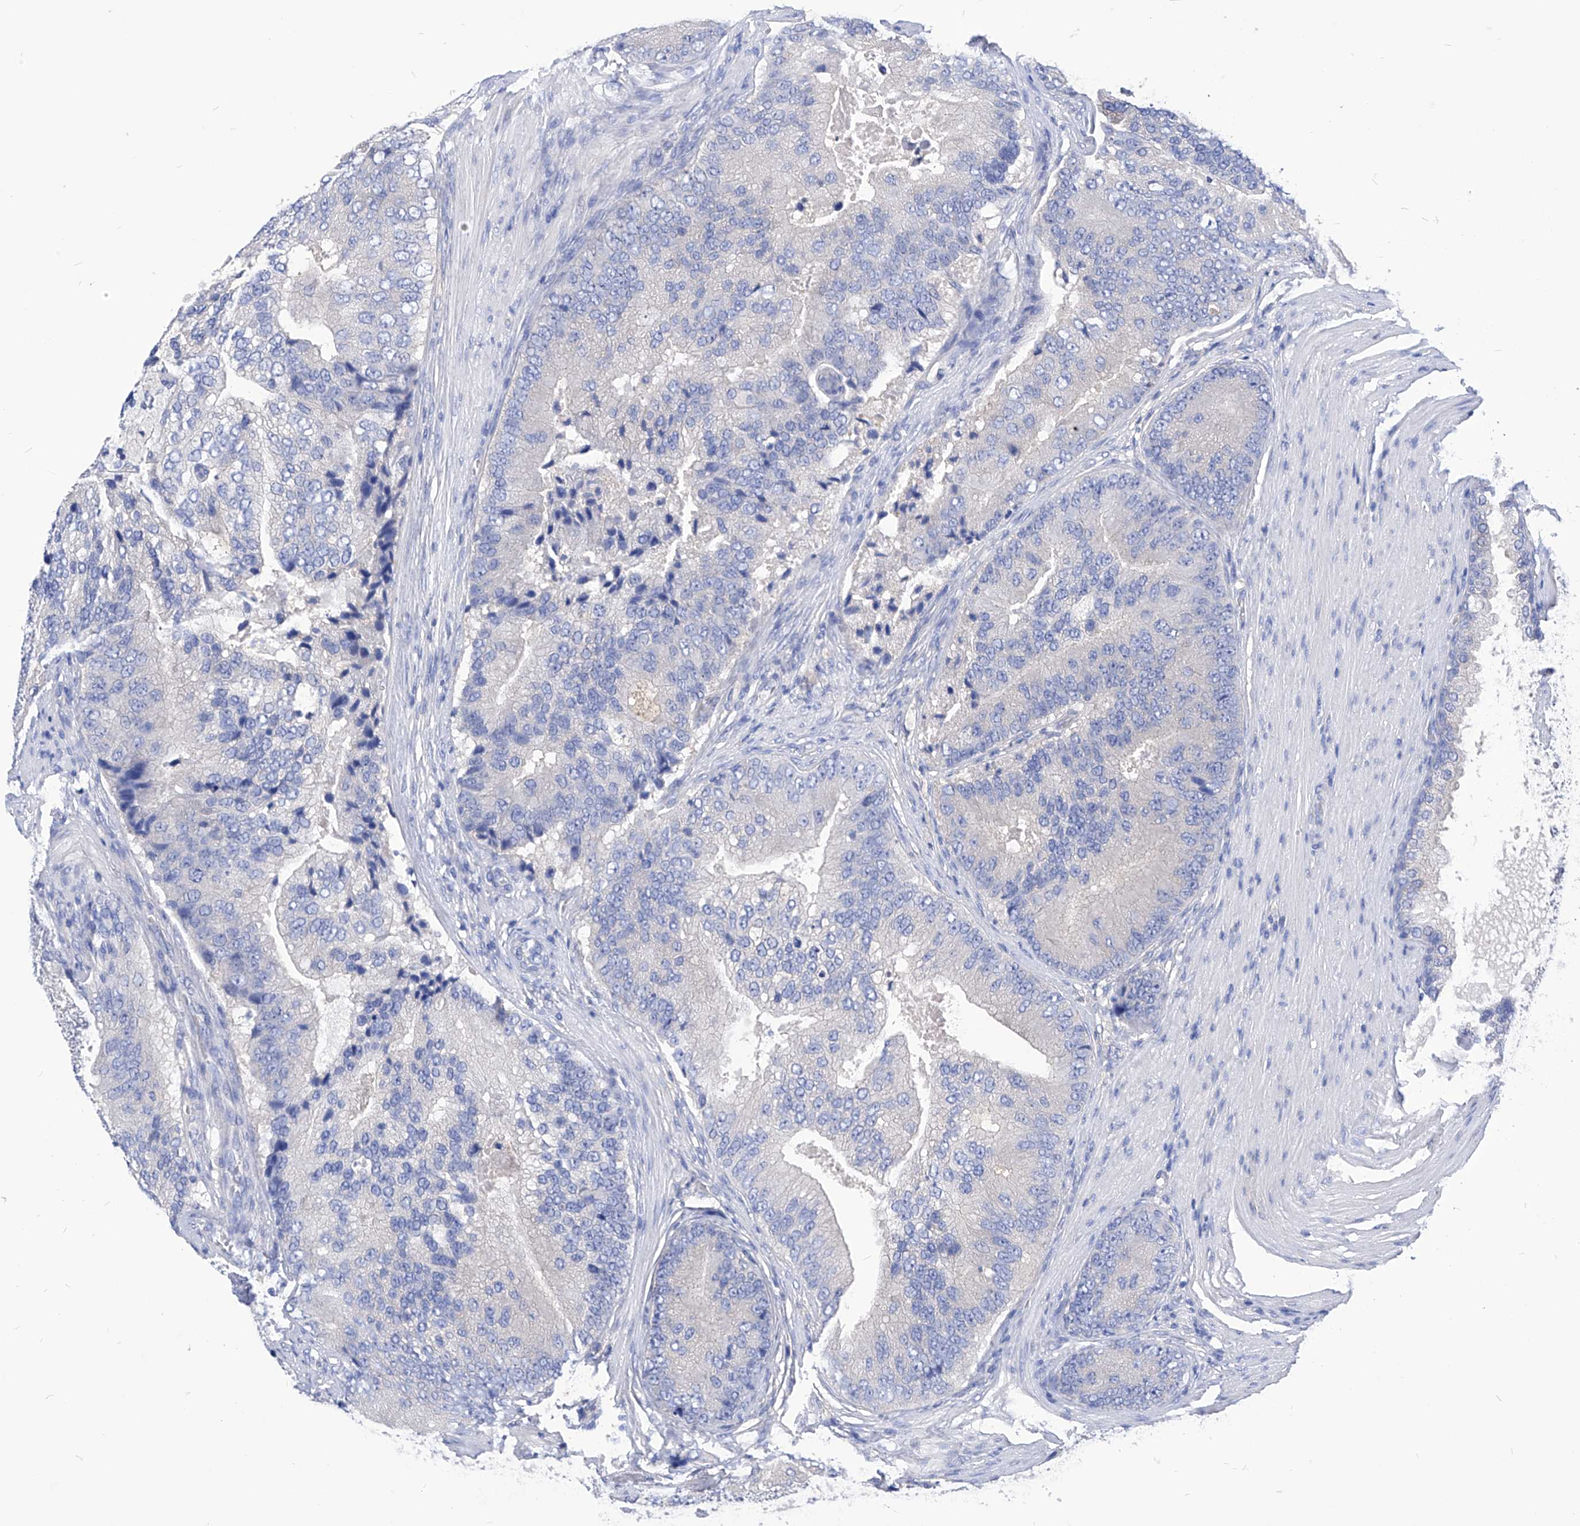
{"staining": {"intensity": "negative", "quantity": "none", "location": "none"}, "tissue": "prostate cancer", "cell_type": "Tumor cells", "image_type": "cancer", "snomed": [{"axis": "morphology", "description": "Adenocarcinoma, High grade"}, {"axis": "topography", "description": "Prostate"}], "caption": "Prostate cancer was stained to show a protein in brown. There is no significant positivity in tumor cells. (Stains: DAB (3,3'-diaminobenzidine) immunohistochemistry with hematoxylin counter stain, Microscopy: brightfield microscopy at high magnification).", "gene": "XPNPEP1", "patient": {"sex": "male", "age": 70}}